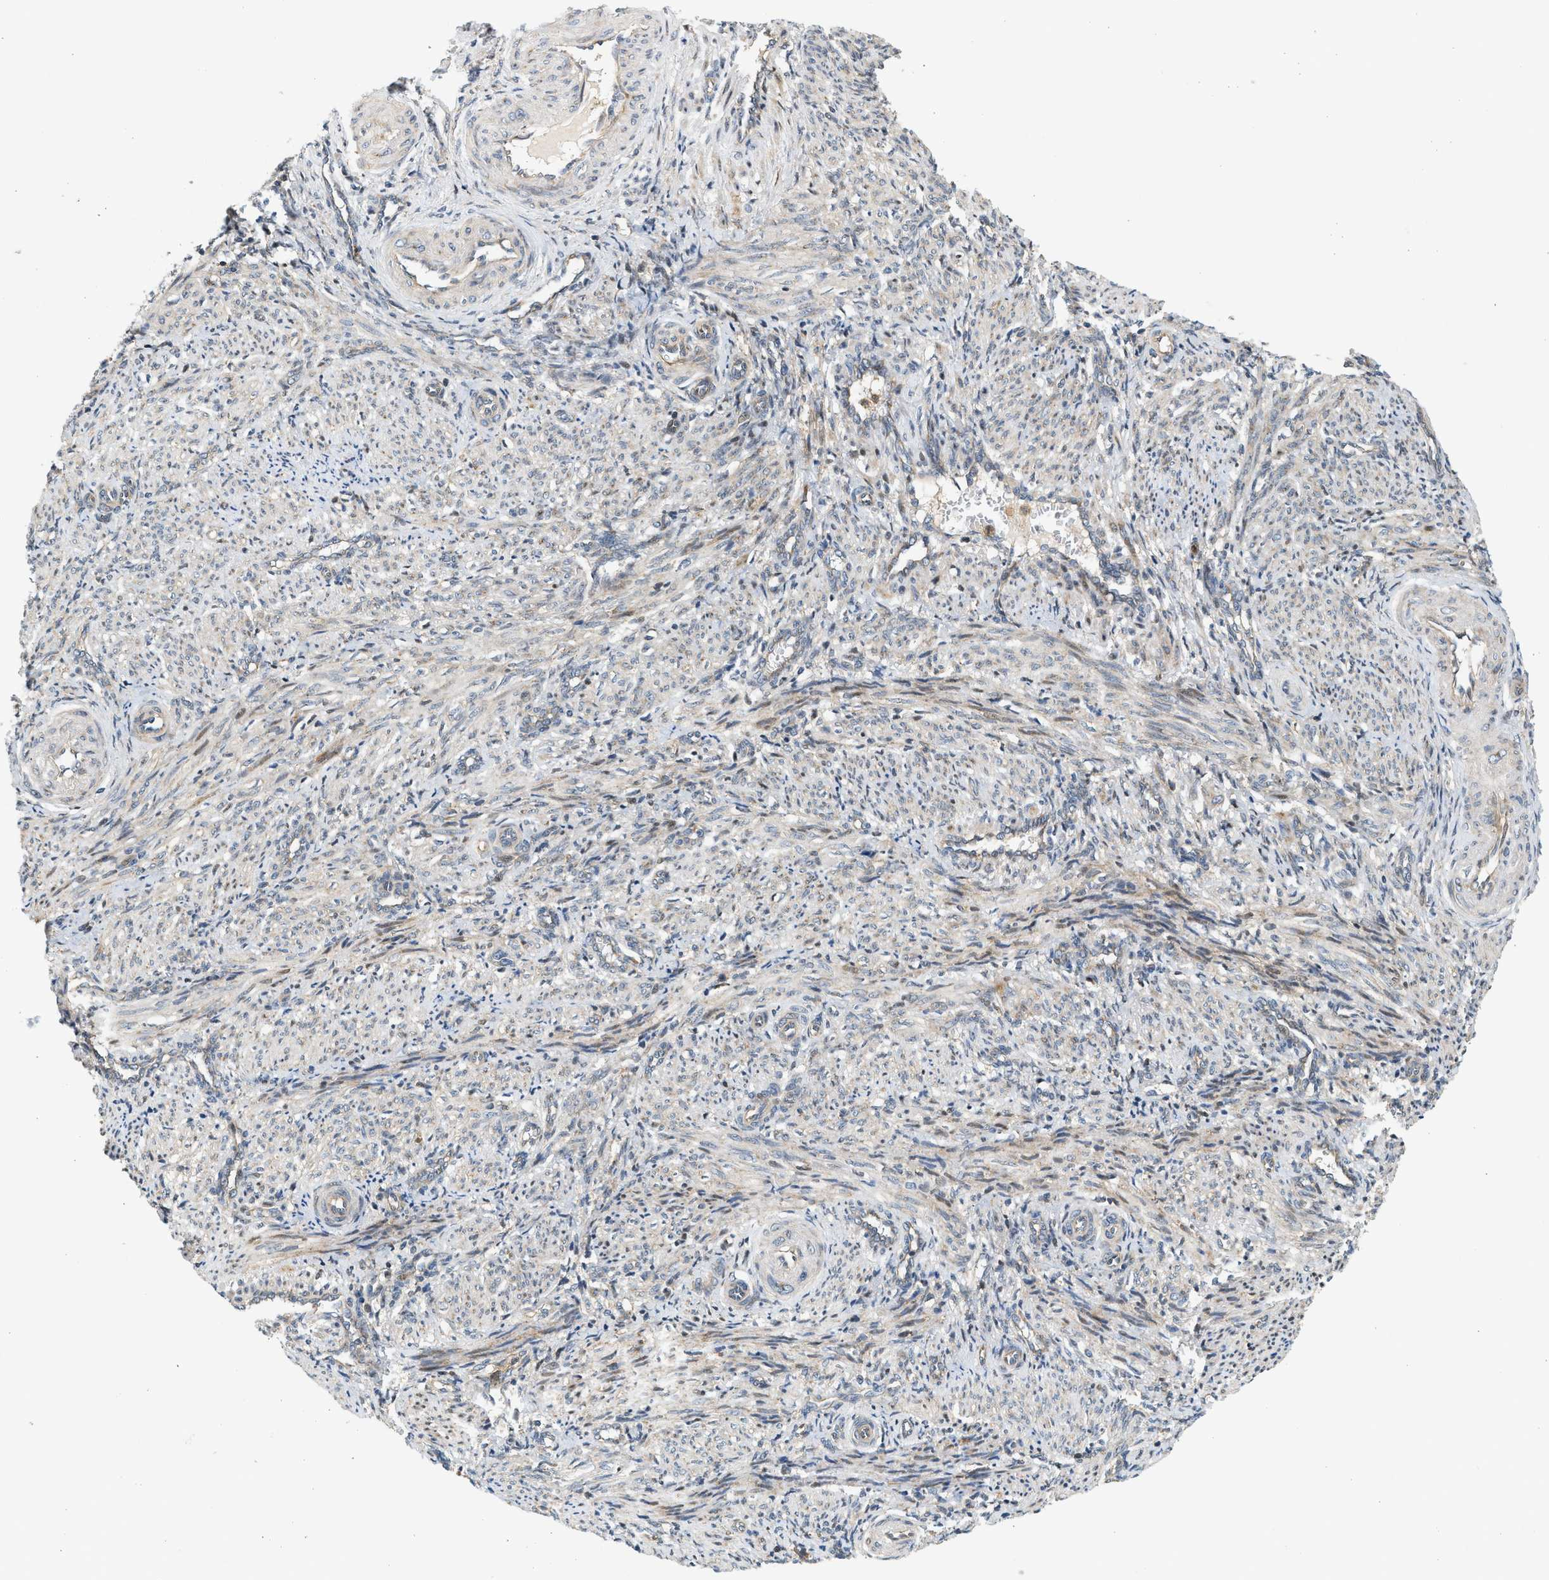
{"staining": {"intensity": "weak", "quantity": "25%-75%", "location": "cytoplasmic/membranous"}, "tissue": "smooth muscle", "cell_type": "Smooth muscle cells", "image_type": "normal", "snomed": [{"axis": "morphology", "description": "Normal tissue, NOS"}, {"axis": "topography", "description": "Endometrium"}], "caption": "Immunohistochemistry (IHC) staining of benign smooth muscle, which shows low levels of weak cytoplasmic/membranous positivity in approximately 25%-75% of smooth muscle cells indicating weak cytoplasmic/membranous protein positivity. The staining was performed using DAB (brown) for protein detection and nuclei were counterstained in hematoxylin (blue).", "gene": "NRSN2", "patient": {"sex": "female", "age": 33}}